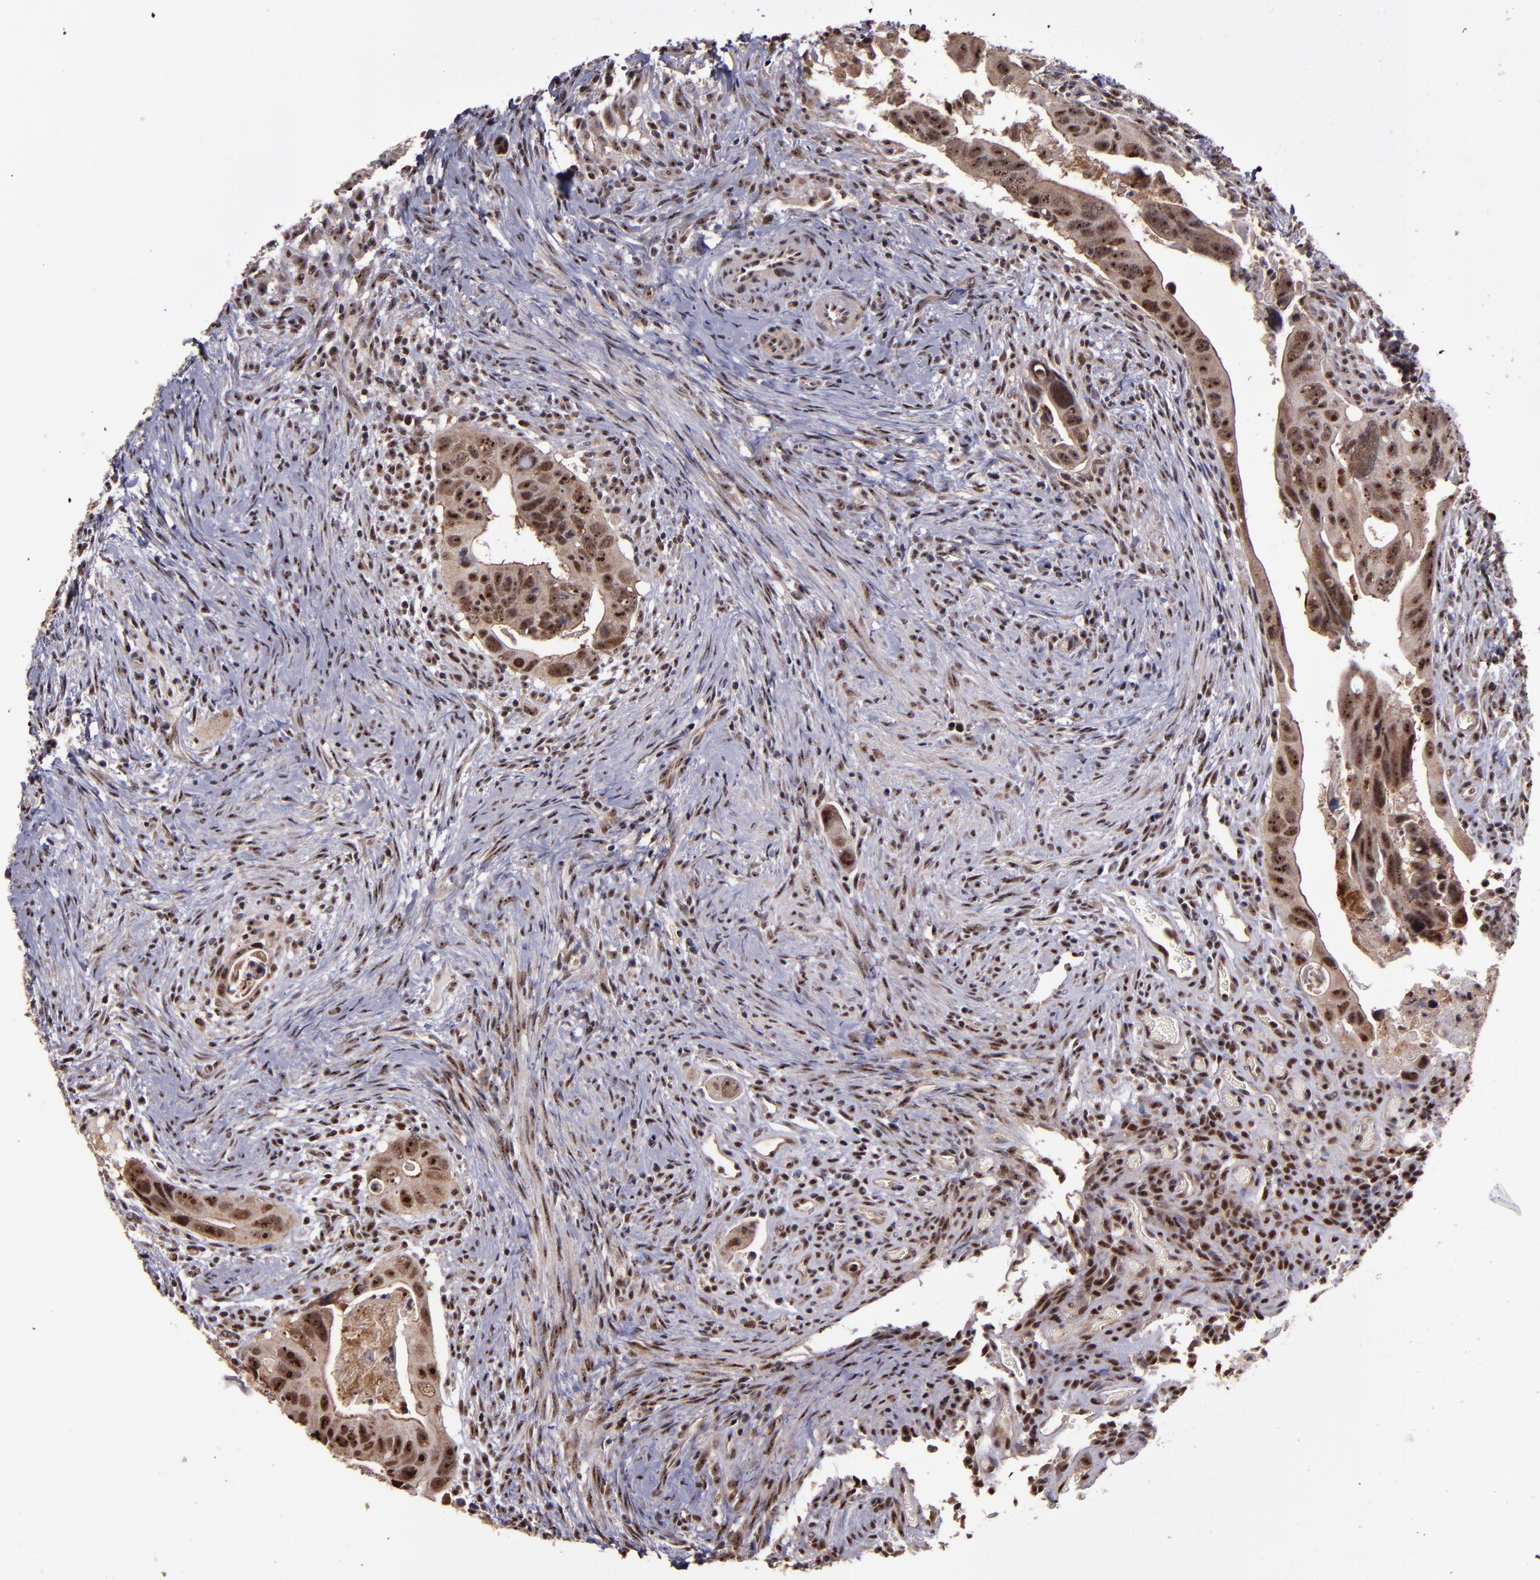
{"staining": {"intensity": "moderate", "quantity": ">75%", "location": "cytoplasmic/membranous,nuclear"}, "tissue": "colorectal cancer", "cell_type": "Tumor cells", "image_type": "cancer", "snomed": [{"axis": "morphology", "description": "Adenocarcinoma, NOS"}, {"axis": "topography", "description": "Rectum"}], "caption": "High-power microscopy captured an immunohistochemistry (IHC) image of colorectal cancer (adenocarcinoma), revealing moderate cytoplasmic/membranous and nuclear staining in approximately >75% of tumor cells.", "gene": "CECR2", "patient": {"sex": "male", "age": 53}}